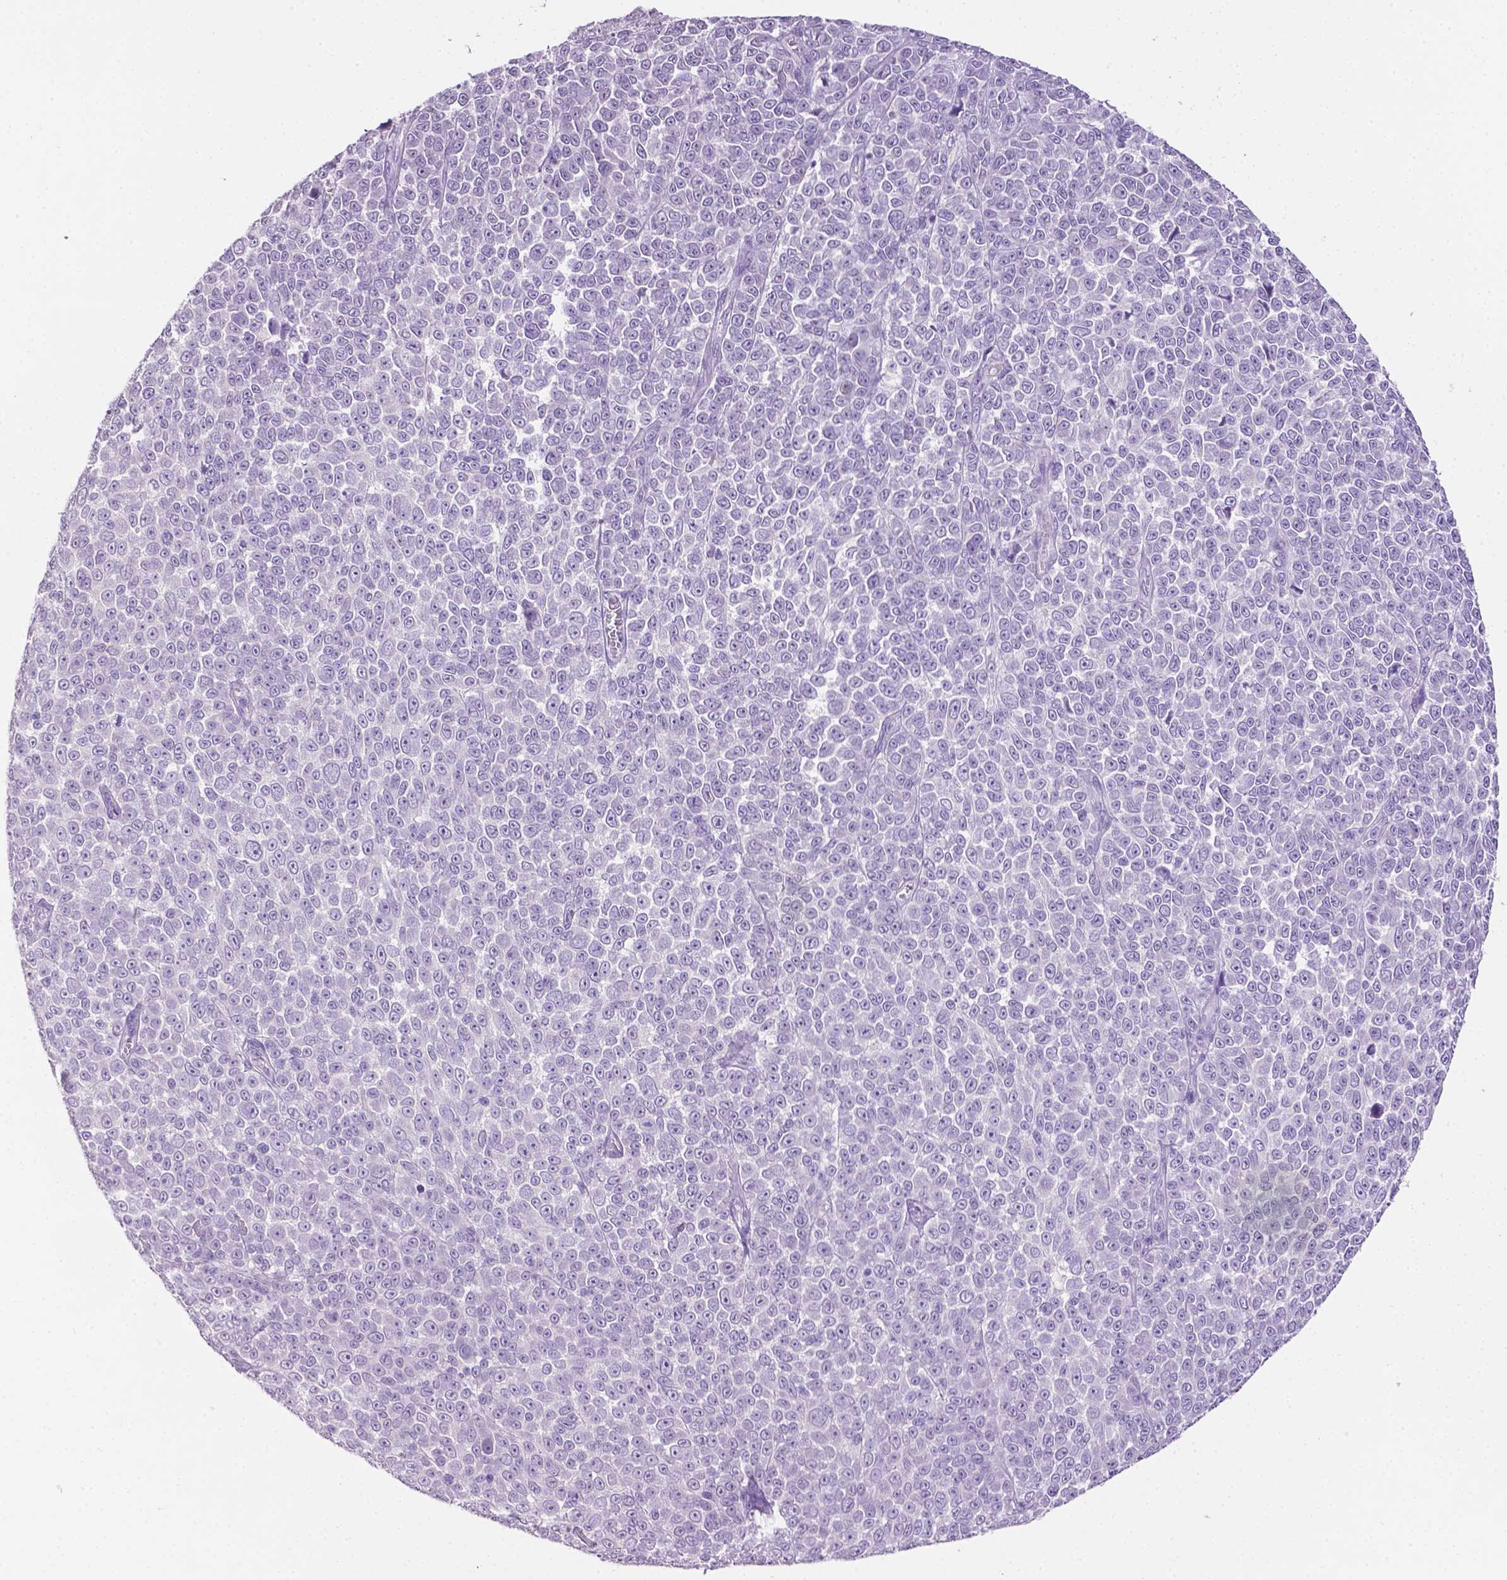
{"staining": {"intensity": "negative", "quantity": "none", "location": "none"}, "tissue": "melanoma", "cell_type": "Tumor cells", "image_type": "cancer", "snomed": [{"axis": "morphology", "description": "Malignant melanoma, NOS"}, {"axis": "topography", "description": "Skin"}], "caption": "Histopathology image shows no protein positivity in tumor cells of malignant melanoma tissue.", "gene": "TACSTD2", "patient": {"sex": "female", "age": 95}}